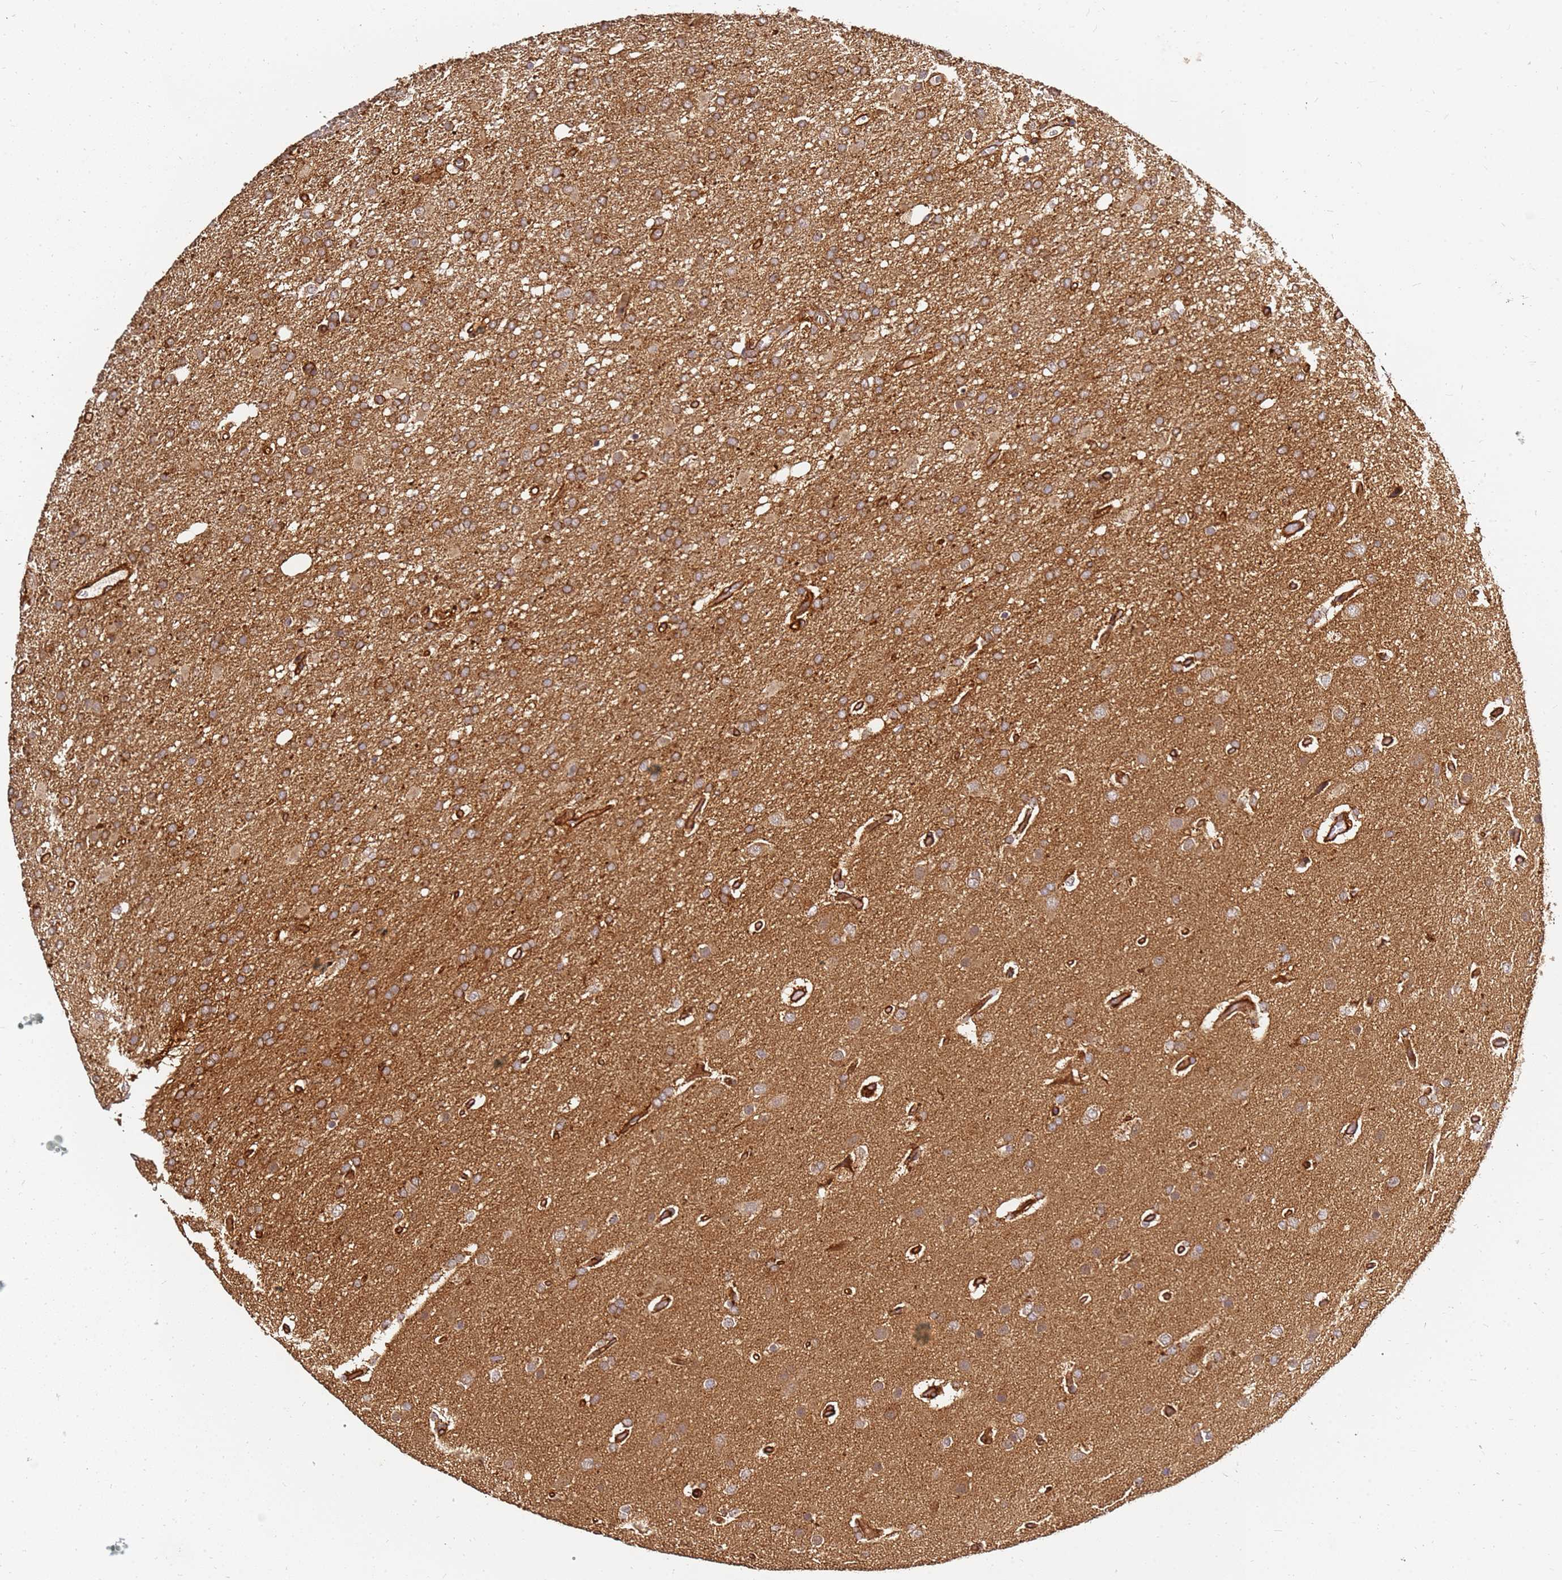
{"staining": {"intensity": "moderate", "quantity": ">75%", "location": "cytoplasmic/membranous"}, "tissue": "glioma", "cell_type": "Tumor cells", "image_type": "cancer", "snomed": [{"axis": "morphology", "description": "Glioma, malignant, High grade"}, {"axis": "topography", "description": "Brain"}], "caption": "Moderate cytoplasmic/membranous positivity is identified in about >75% of tumor cells in malignant high-grade glioma. The staining was performed using DAB (3,3'-diaminobenzidine) to visualize the protein expression in brown, while the nuclei were stained in blue with hematoxylin (Magnification: 20x).", "gene": "DVL3", "patient": {"sex": "female", "age": 74}}